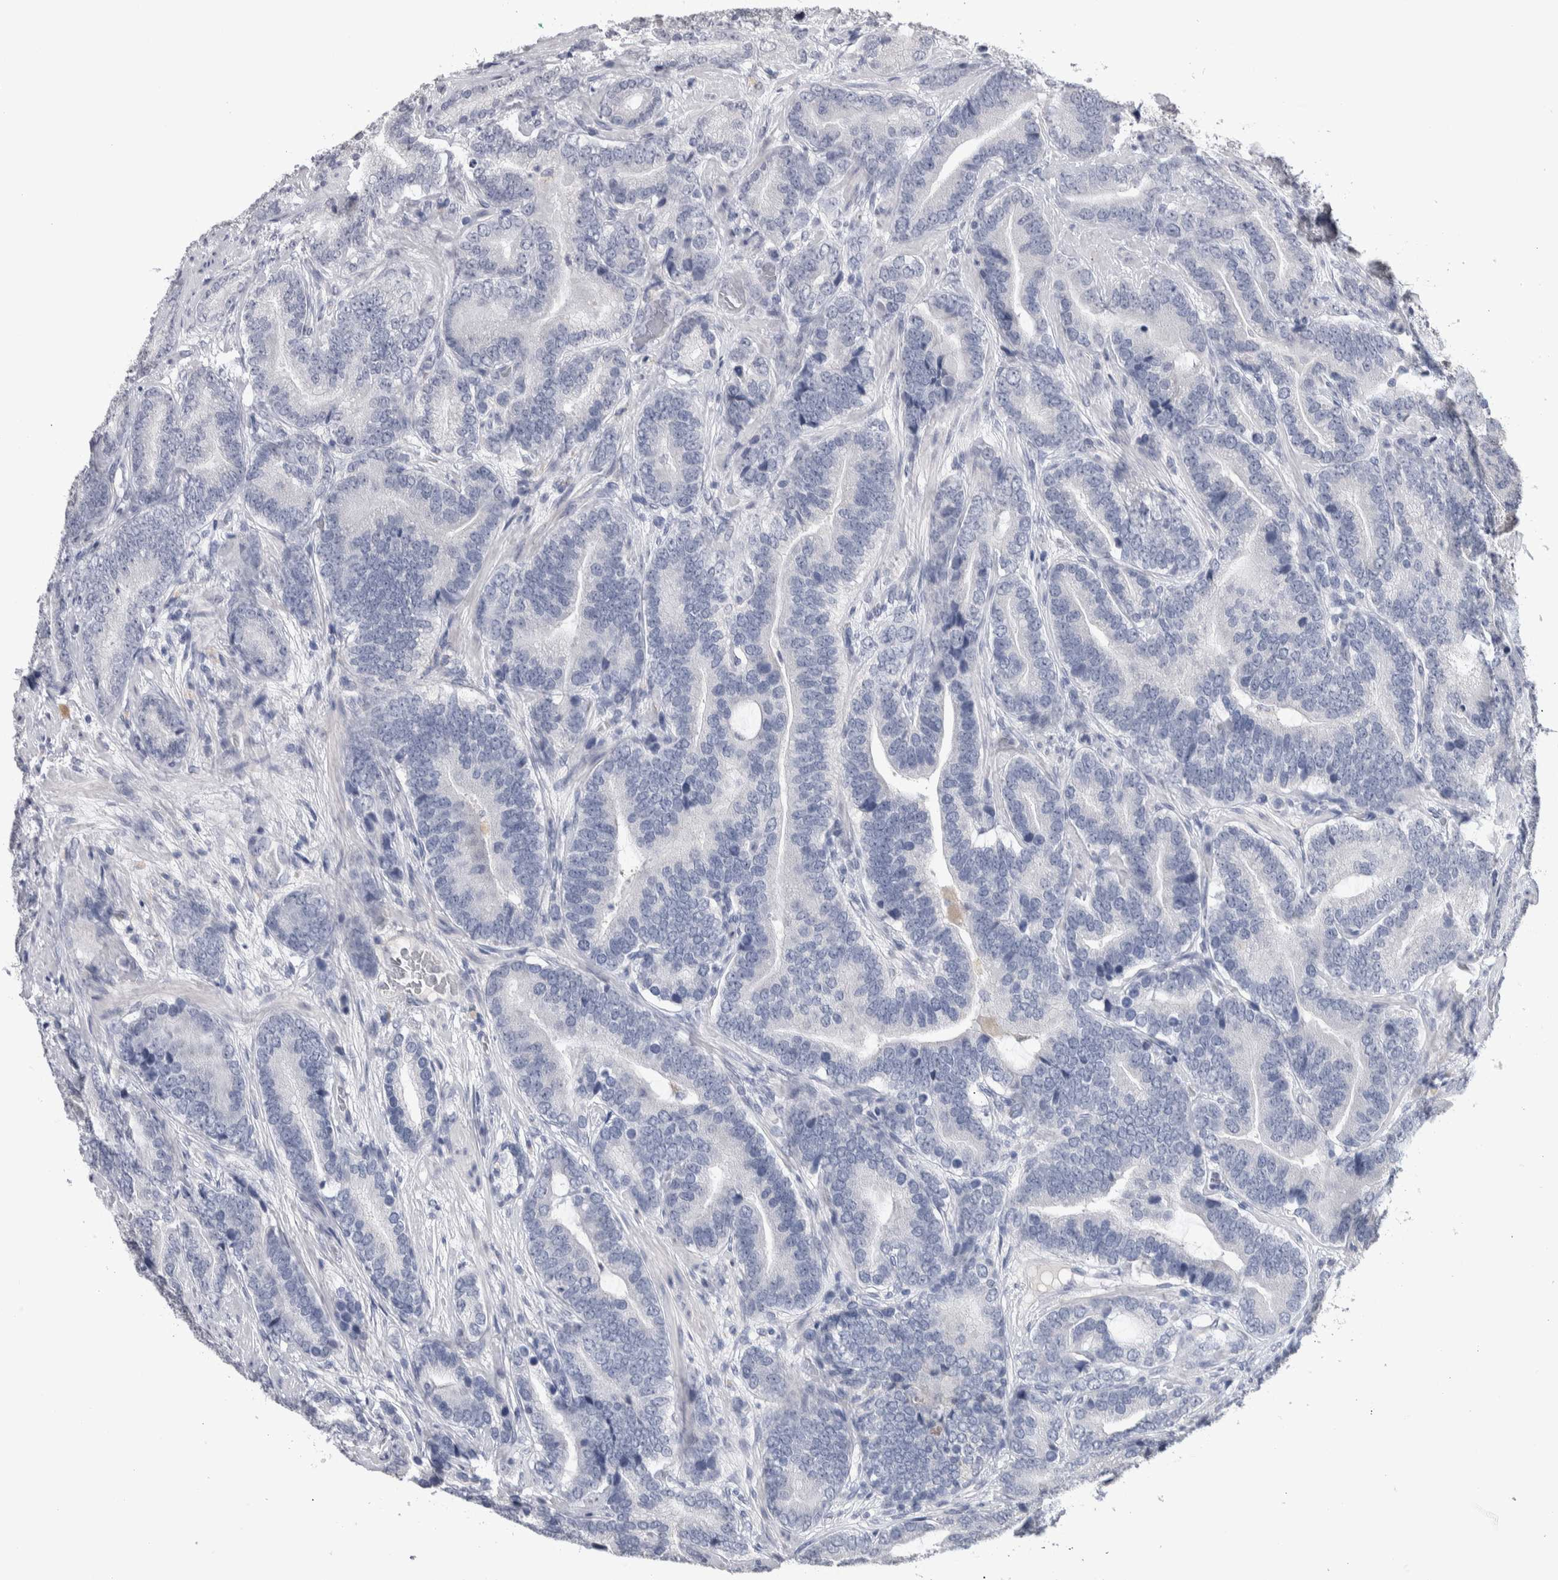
{"staining": {"intensity": "negative", "quantity": "none", "location": "none"}, "tissue": "prostate cancer", "cell_type": "Tumor cells", "image_type": "cancer", "snomed": [{"axis": "morphology", "description": "Adenocarcinoma, High grade"}, {"axis": "topography", "description": "Prostate"}], "caption": "DAB immunohistochemical staining of human prostate cancer exhibits no significant positivity in tumor cells. The staining was performed using DAB to visualize the protein expression in brown, while the nuclei were stained in blue with hematoxylin (Magnification: 20x).", "gene": "TMEM102", "patient": {"sex": "male", "age": 55}}